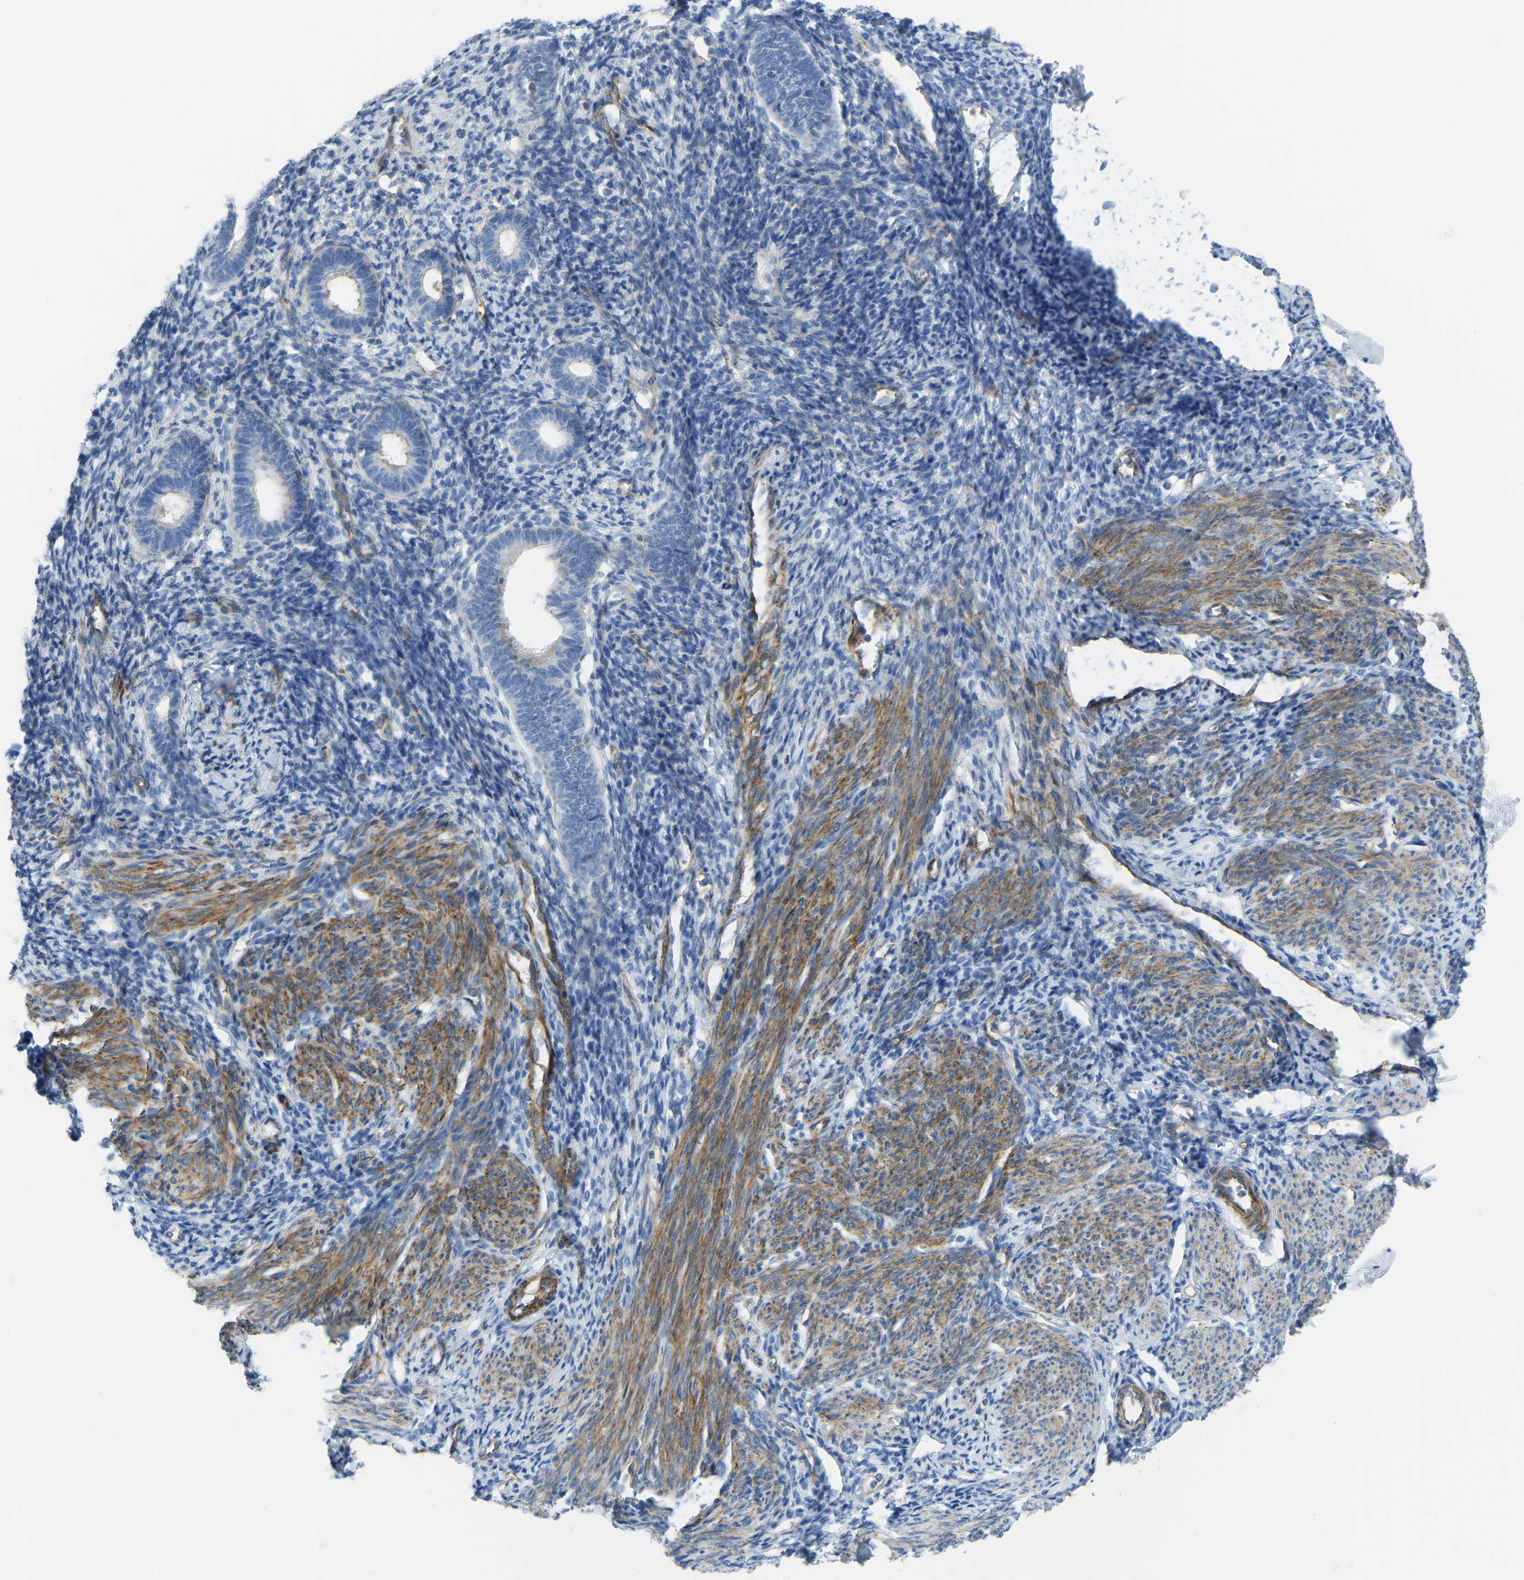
{"staining": {"intensity": "negative", "quantity": "none", "location": "none"}, "tissue": "endometrium", "cell_type": "Cells in endometrial stroma", "image_type": "normal", "snomed": [{"axis": "morphology", "description": "Normal tissue, NOS"}, {"axis": "morphology", "description": "Adenocarcinoma, NOS"}, {"axis": "topography", "description": "Endometrium"}], "caption": "Immunohistochemistry (IHC) histopathology image of normal endometrium: endometrium stained with DAB (3,3'-diaminobenzidine) displays no significant protein staining in cells in endometrial stroma. (Stains: DAB (3,3'-diaminobenzidine) IHC with hematoxylin counter stain, Microscopy: brightfield microscopy at high magnification).", "gene": "MYL3", "patient": {"sex": "female", "age": 57}}